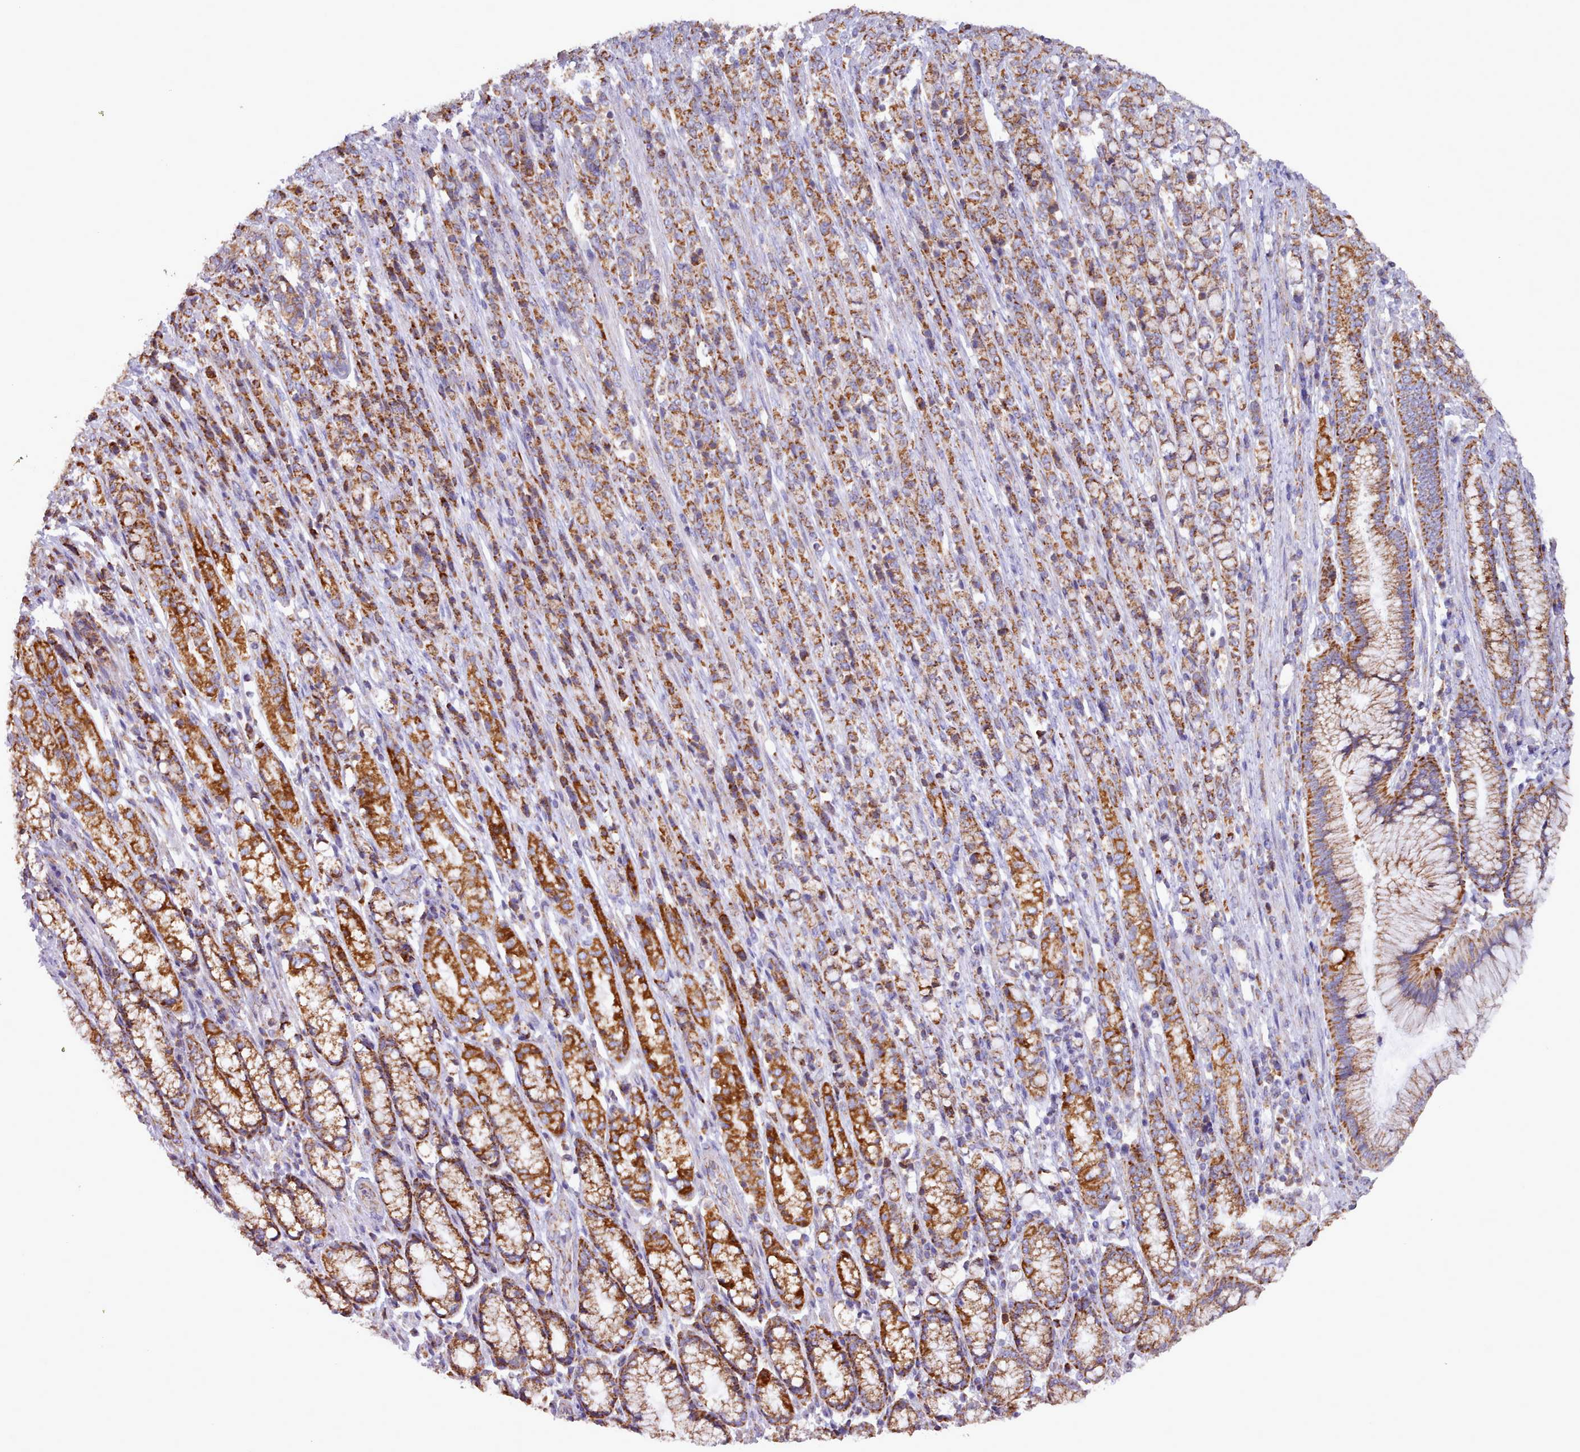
{"staining": {"intensity": "moderate", "quantity": ">75%", "location": "cytoplasmic/membranous"}, "tissue": "stomach cancer", "cell_type": "Tumor cells", "image_type": "cancer", "snomed": [{"axis": "morphology", "description": "Adenocarcinoma, NOS"}, {"axis": "topography", "description": "Stomach"}], "caption": "A photomicrograph of human stomach adenocarcinoma stained for a protein displays moderate cytoplasmic/membranous brown staining in tumor cells. (Brightfield microscopy of DAB IHC at high magnification).", "gene": "HSDL2", "patient": {"sex": "female", "age": 79}}